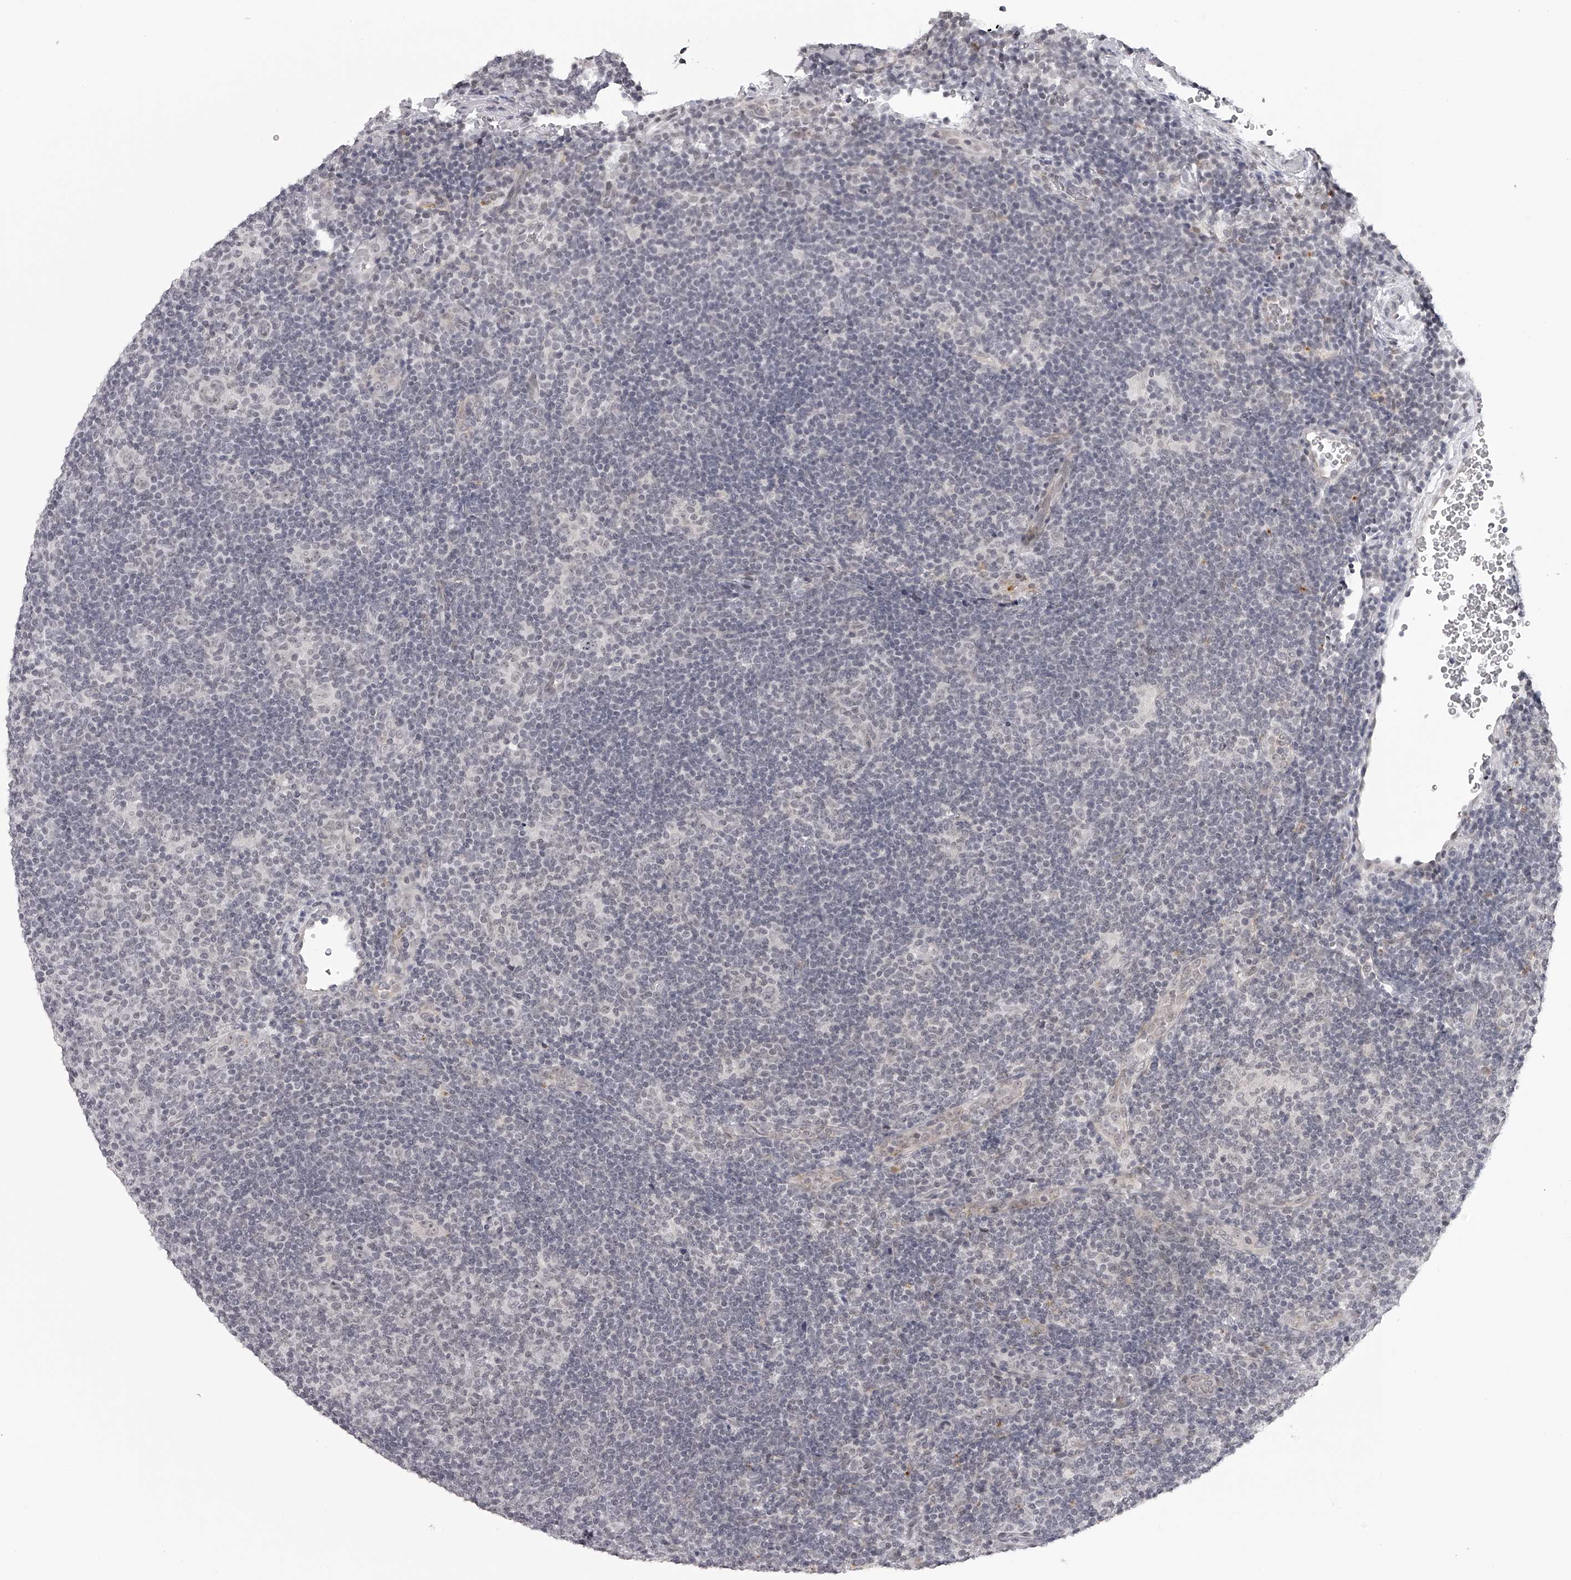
{"staining": {"intensity": "negative", "quantity": "none", "location": "none"}, "tissue": "lymphoma", "cell_type": "Tumor cells", "image_type": "cancer", "snomed": [{"axis": "morphology", "description": "Hodgkin's disease, NOS"}, {"axis": "topography", "description": "Lymph node"}], "caption": "Immunohistochemistry (IHC) image of human lymphoma stained for a protein (brown), which shows no staining in tumor cells.", "gene": "RNF220", "patient": {"sex": "female", "age": 57}}